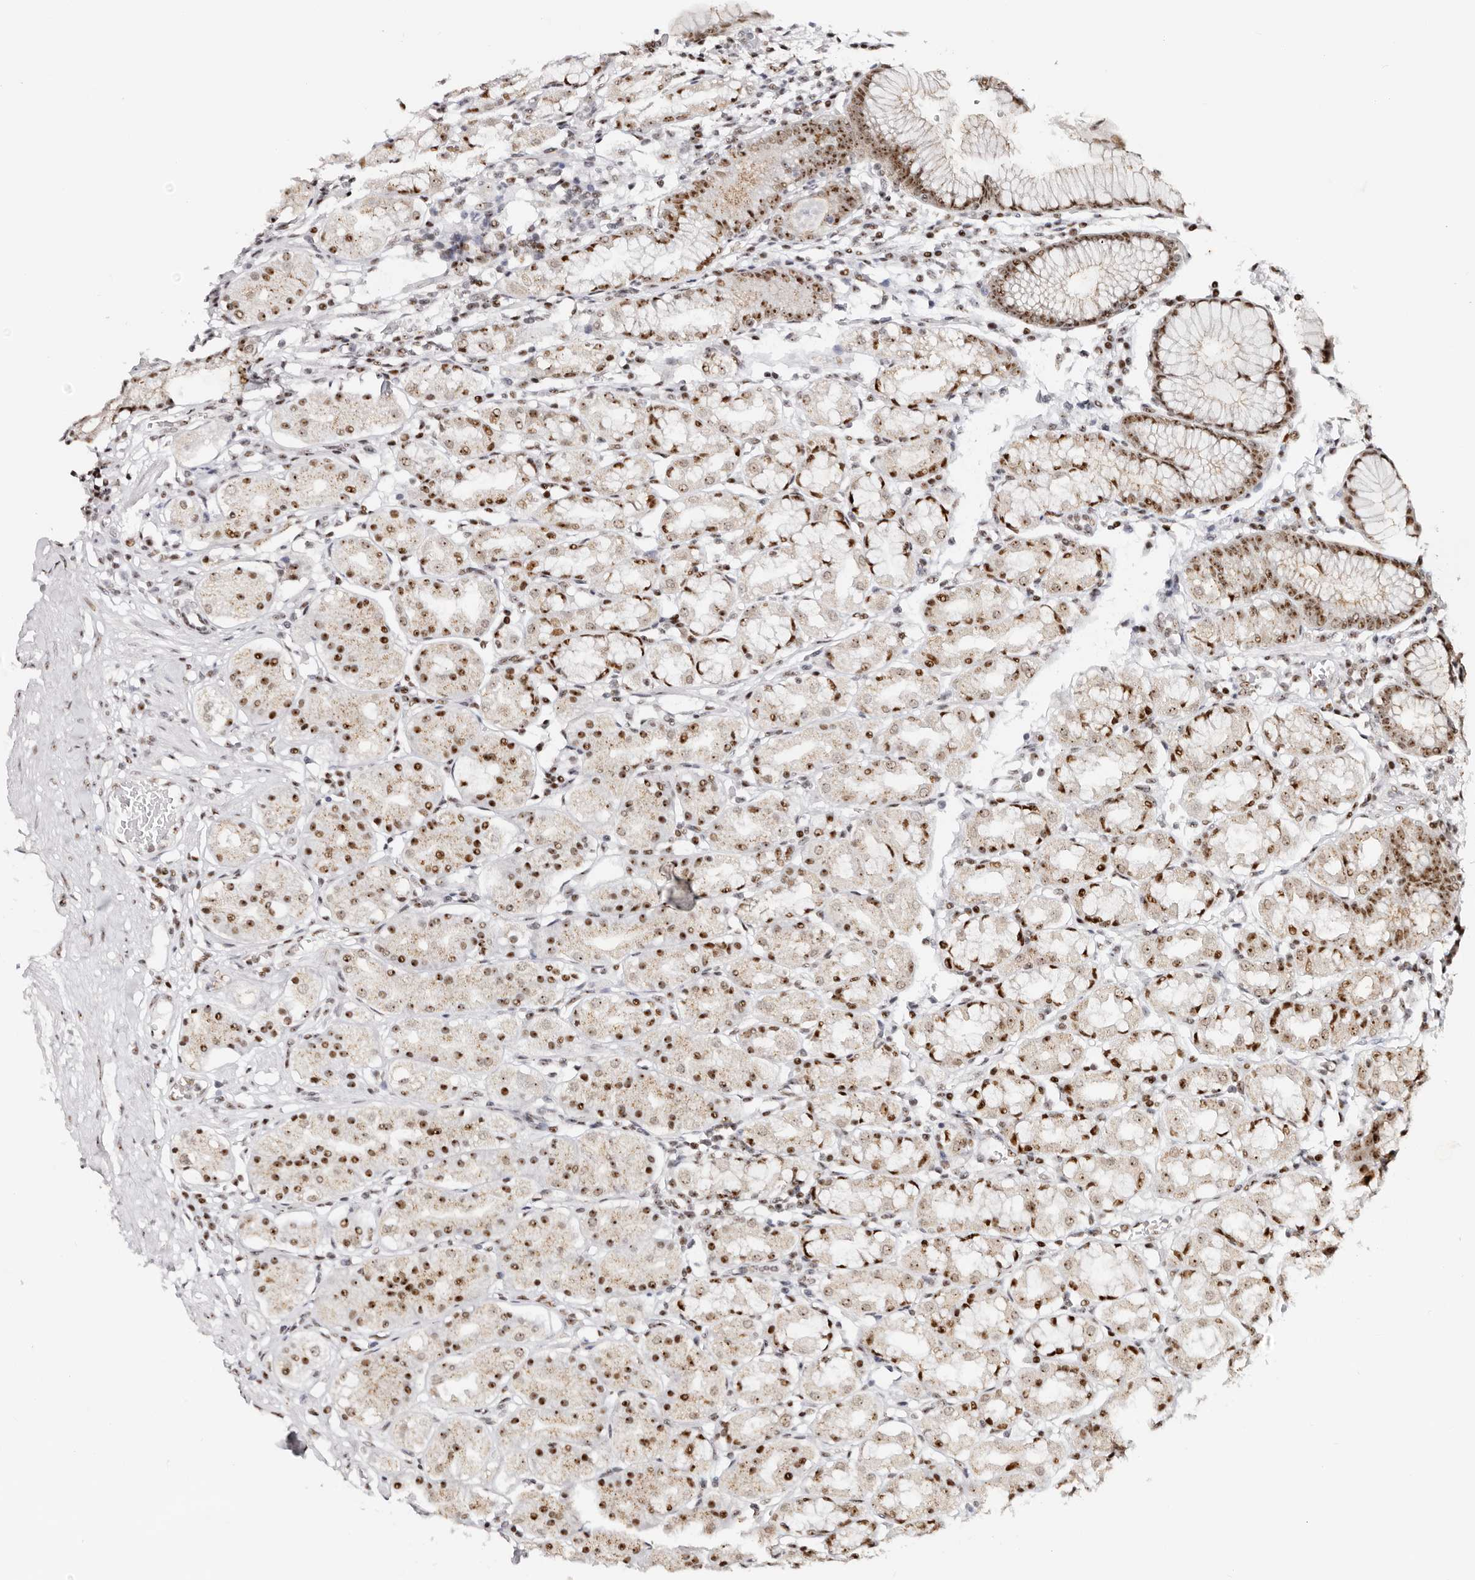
{"staining": {"intensity": "strong", "quantity": "25%-75%", "location": "nuclear"}, "tissue": "stomach", "cell_type": "Glandular cells", "image_type": "normal", "snomed": [{"axis": "morphology", "description": "Normal tissue, NOS"}, {"axis": "topography", "description": "Stomach, lower"}], "caption": "Glandular cells exhibit high levels of strong nuclear expression in approximately 25%-75% of cells in benign human stomach.", "gene": "IQGAP3", "patient": {"sex": "female", "age": 56}}